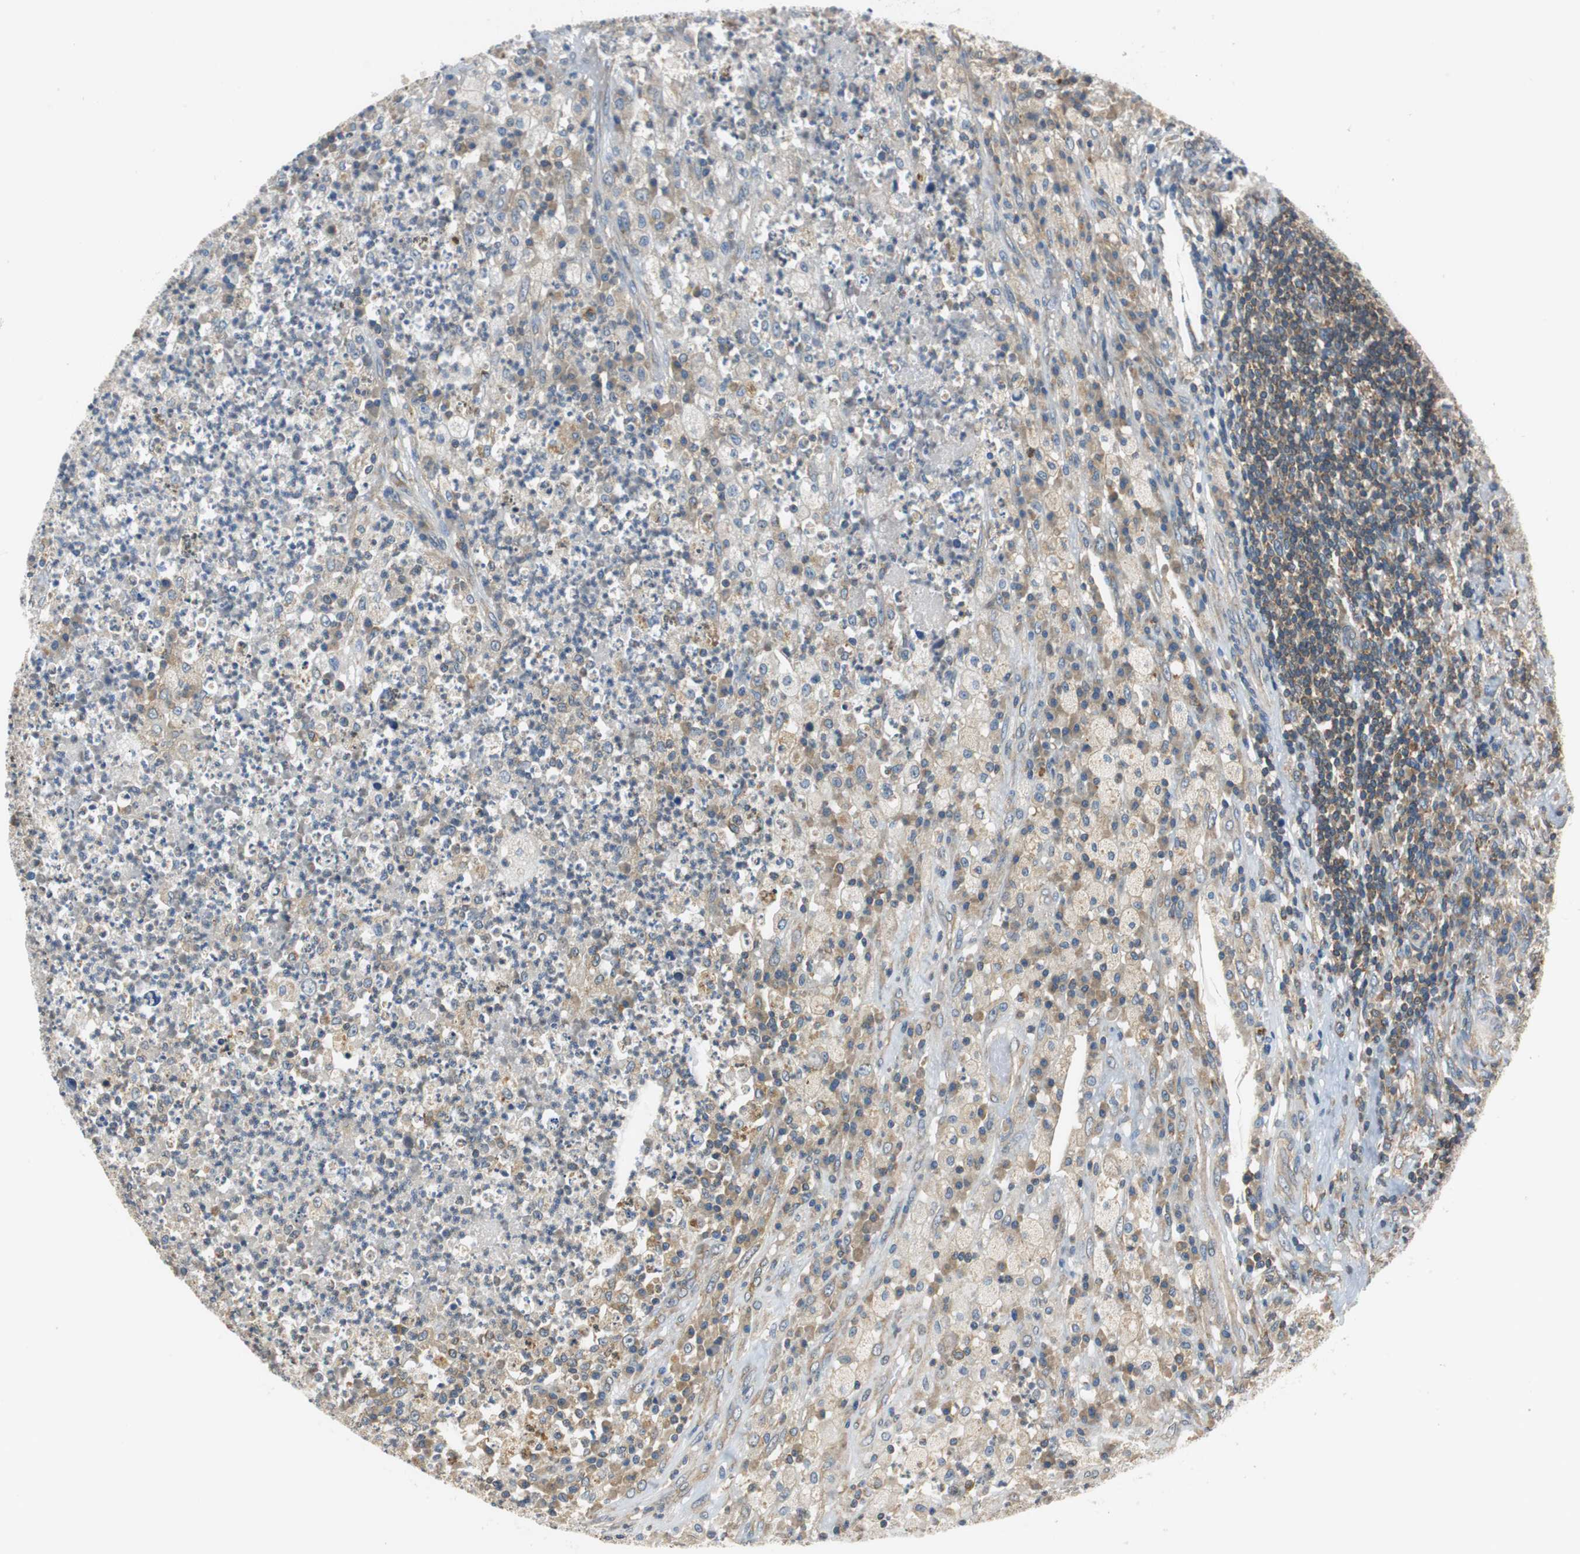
{"staining": {"intensity": "moderate", "quantity": ">75%", "location": "cytoplasmic/membranous"}, "tissue": "testis cancer", "cell_type": "Tumor cells", "image_type": "cancer", "snomed": [{"axis": "morphology", "description": "Necrosis, NOS"}, {"axis": "morphology", "description": "Carcinoma, Embryonal, NOS"}, {"axis": "topography", "description": "Testis"}], "caption": "The image displays immunohistochemical staining of testis cancer. There is moderate cytoplasmic/membranous positivity is seen in about >75% of tumor cells. The staining was performed using DAB (3,3'-diaminobenzidine), with brown indicating positive protein expression. Nuclei are stained blue with hematoxylin.", "gene": "CNOT3", "patient": {"sex": "male", "age": 19}}